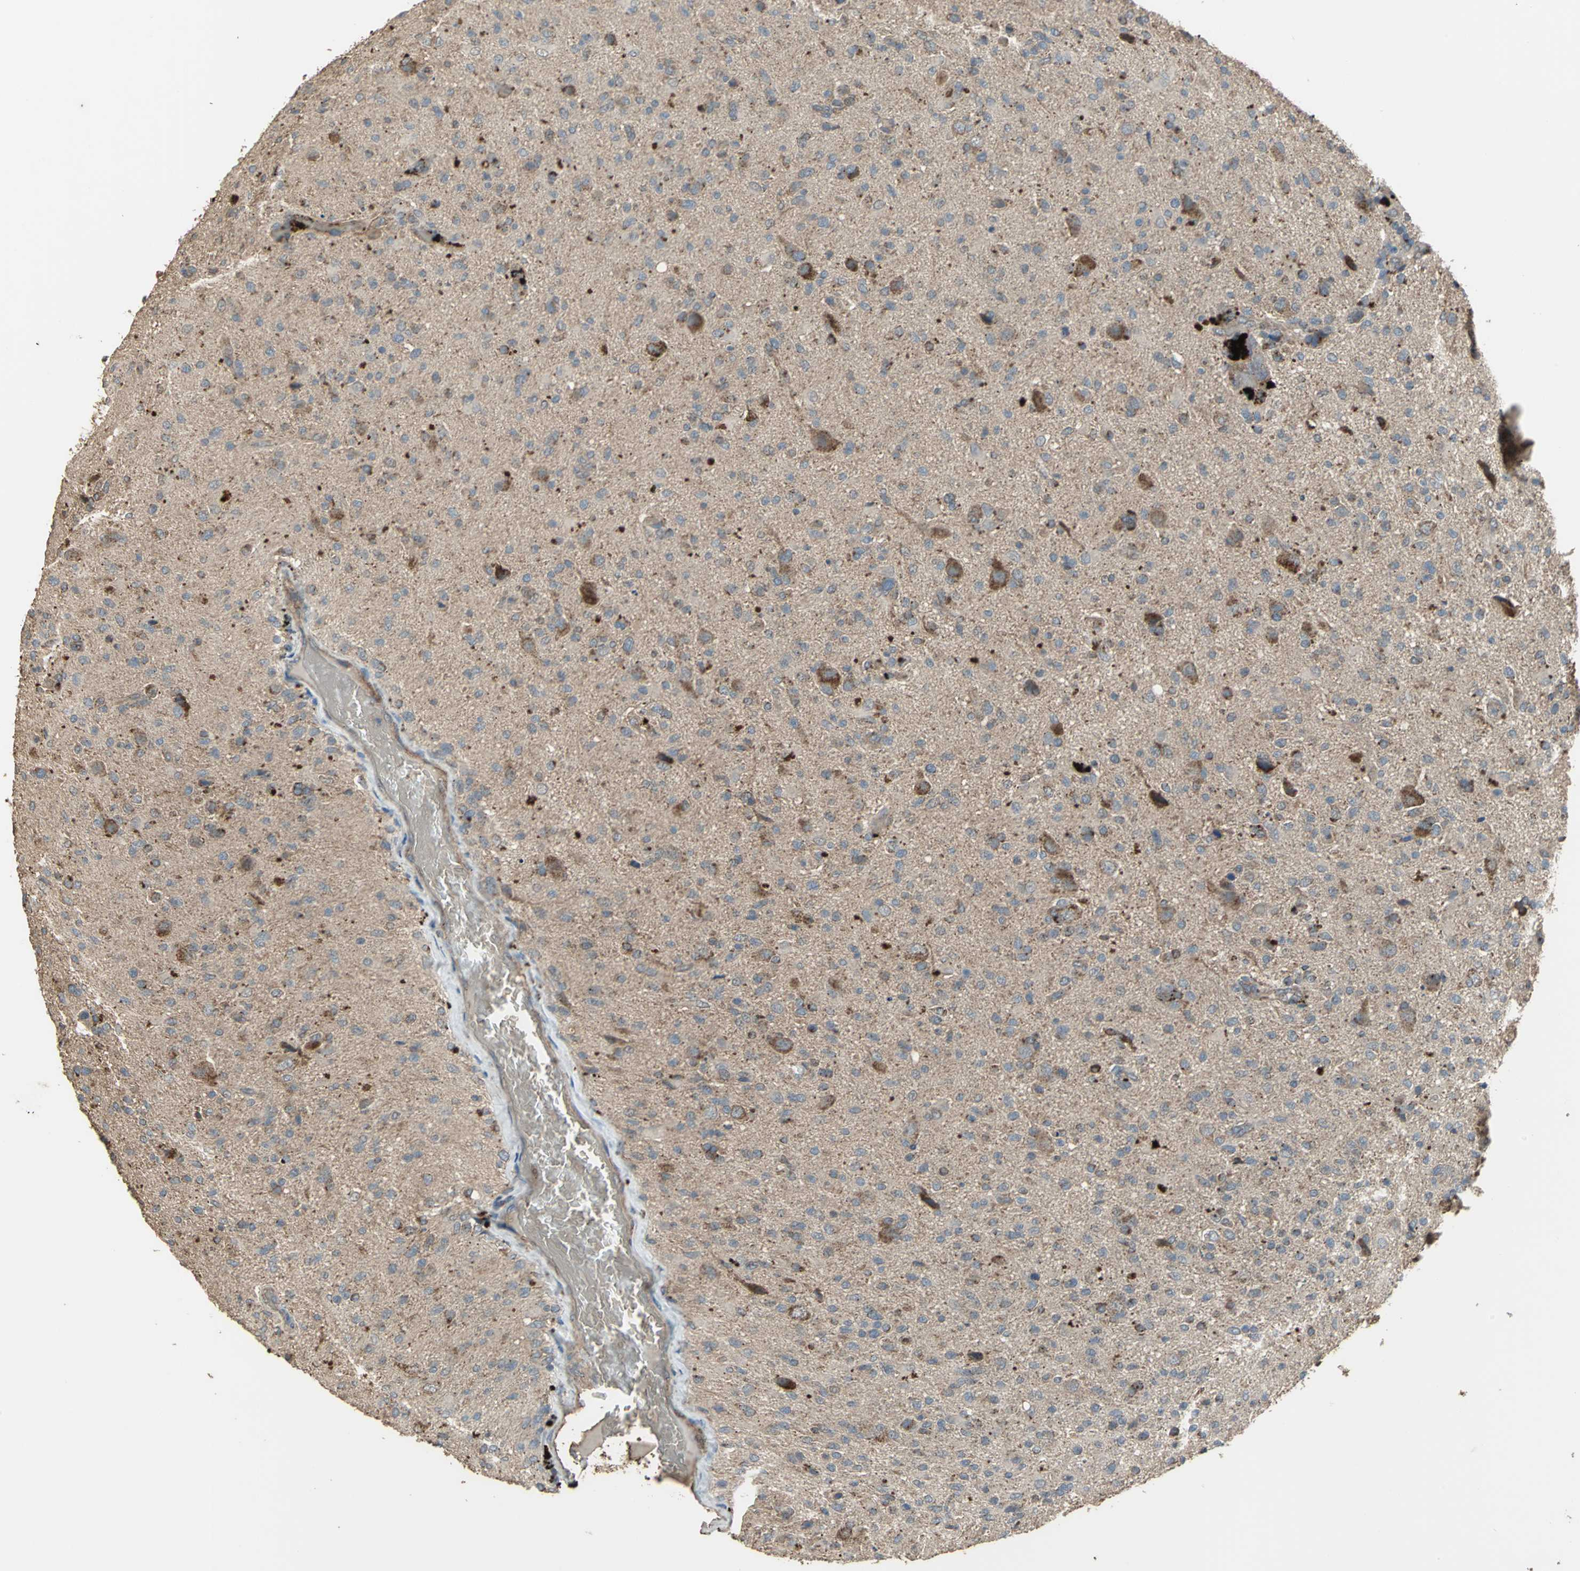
{"staining": {"intensity": "moderate", "quantity": "25%-75%", "location": "cytoplasmic/membranous"}, "tissue": "glioma", "cell_type": "Tumor cells", "image_type": "cancer", "snomed": [{"axis": "morphology", "description": "Glioma, malignant, High grade"}, {"axis": "topography", "description": "Brain"}], "caption": "Glioma stained with IHC reveals moderate cytoplasmic/membranous expression in about 25%-75% of tumor cells. (brown staining indicates protein expression, while blue staining denotes nuclei).", "gene": "POLRMT", "patient": {"sex": "male", "age": 71}}